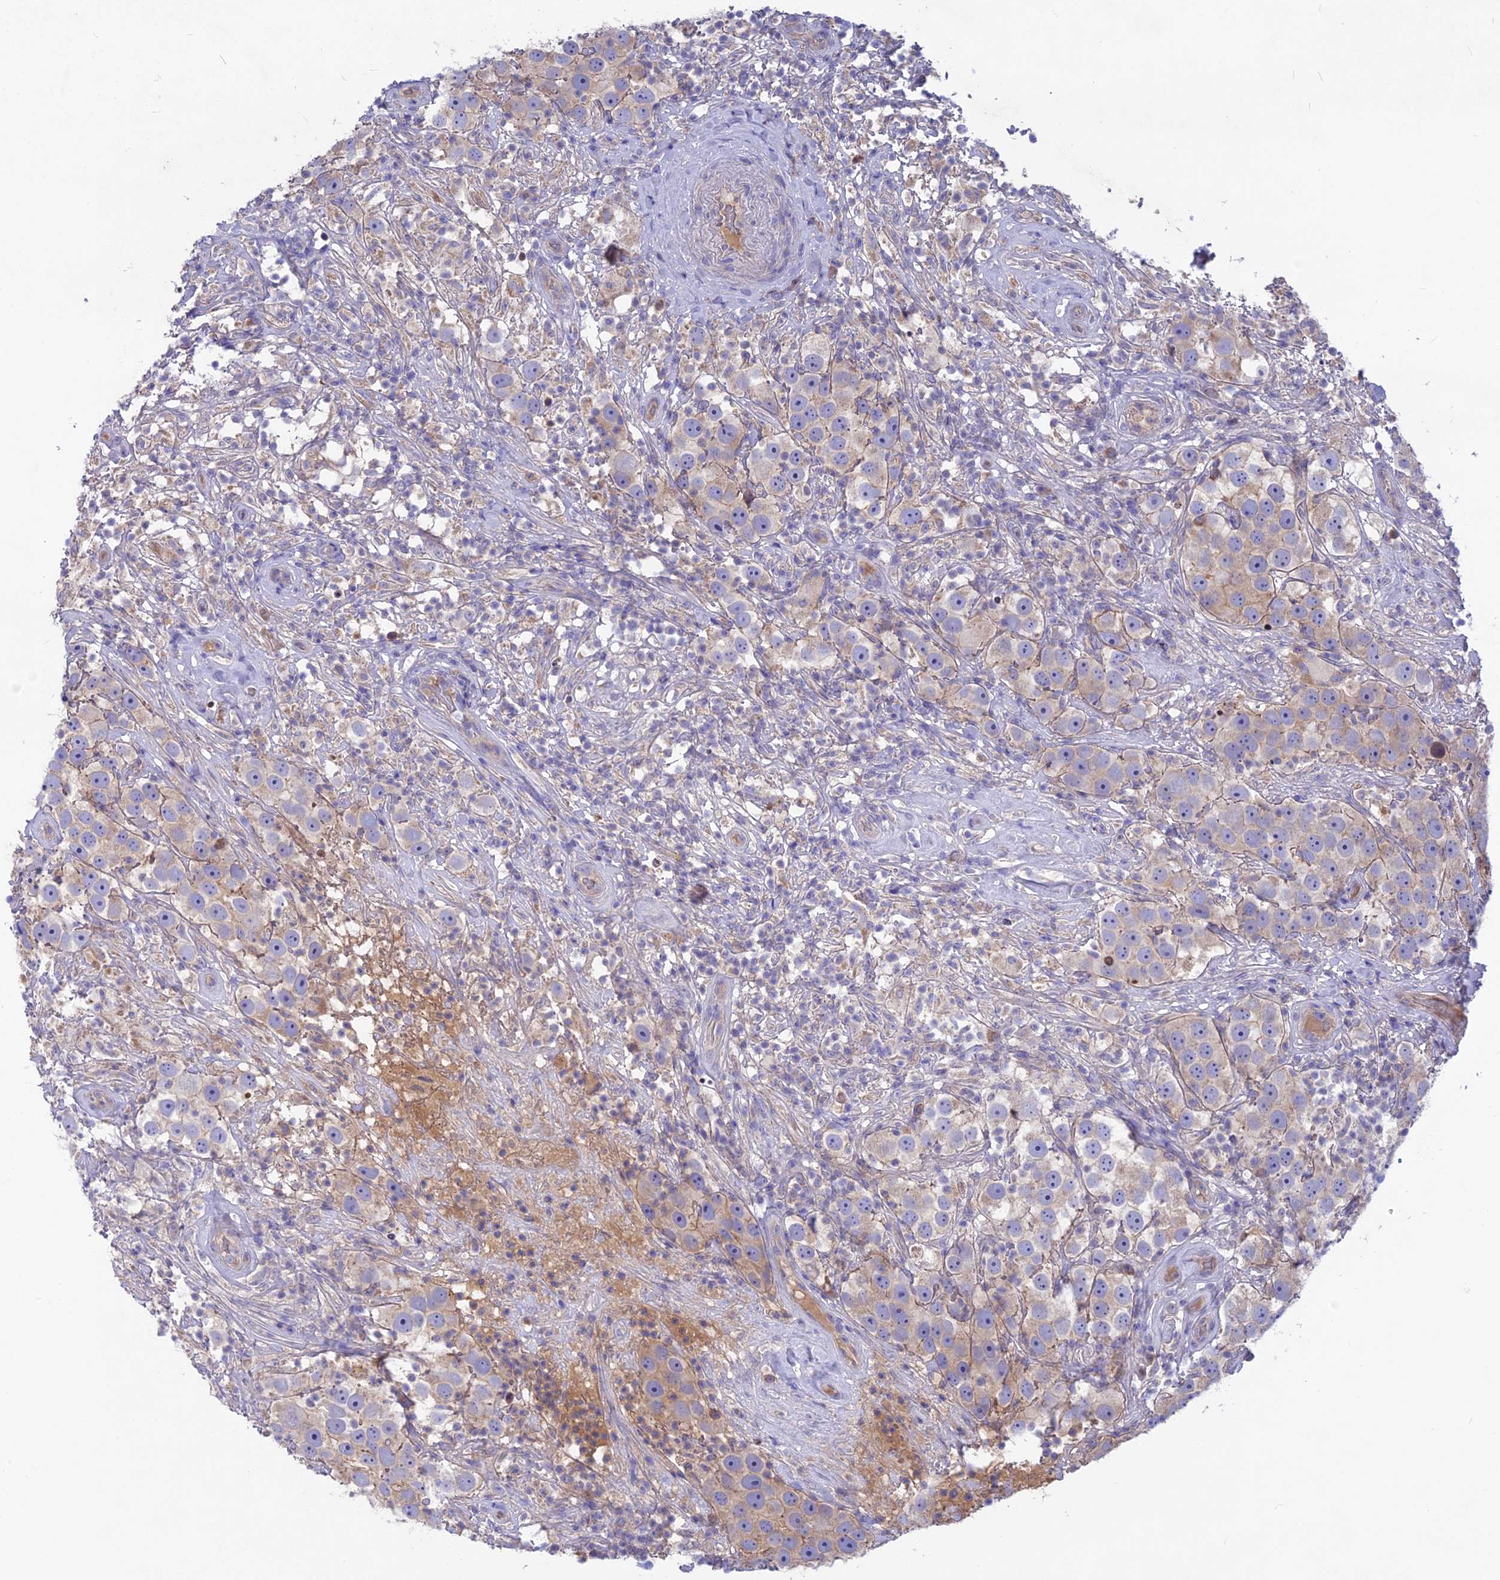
{"staining": {"intensity": "weak", "quantity": "25%-75%", "location": "cytoplasmic/membranous"}, "tissue": "testis cancer", "cell_type": "Tumor cells", "image_type": "cancer", "snomed": [{"axis": "morphology", "description": "Seminoma, NOS"}, {"axis": "topography", "description": "Testis"}], "caption": "The micrograph reveals staining of testis seminoma, revealing weak cytoplasmic/membranous protein expression (brown color) within tumor cells. The protein is shown in brown color, while the nuclei are stained blue.", "gene": "PZP", "patient": {"sex": "male", "age": 49}}